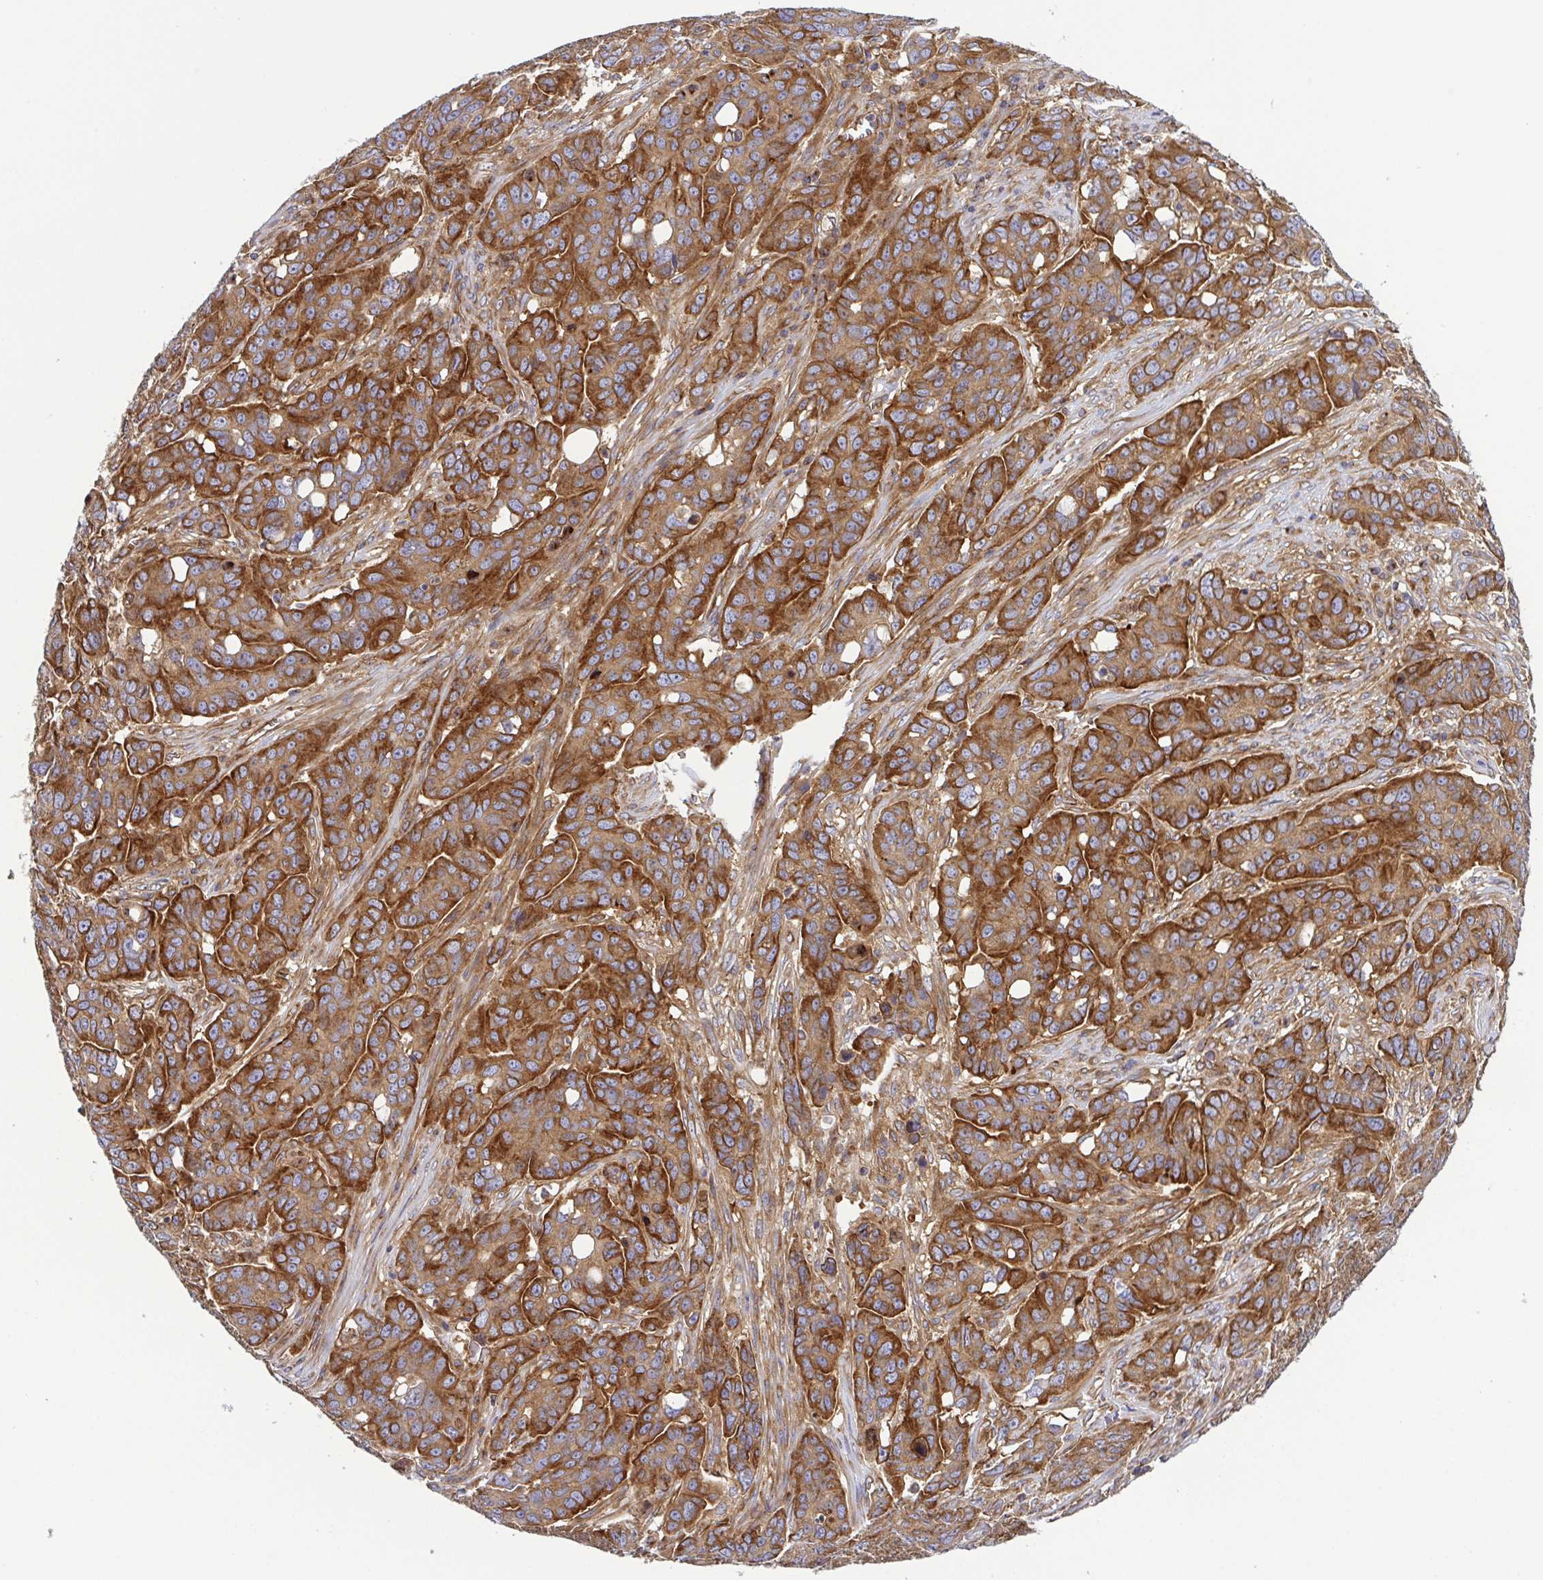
{"staining": {"intensity": "strong", "quantity": ">75%", "location": "cytoplasmic/membranous"}, "tissue": "ovarian cancer", "cell_type": "Tumor cells", "image_type": "cancer", "snomed": [{"axis": "morphology", "description": "Carcinoma, endometroid"}, {"axis": "topography", "description": "Ovary"}], "caption": "Protein analysis of ovarian endometroid carcinoma tissue reveals strong cytoplasmic/membranous expression in about >75% of tumor cells.", "gene": "KIF5B", "patient": {"sex": "female", "age": 78}}